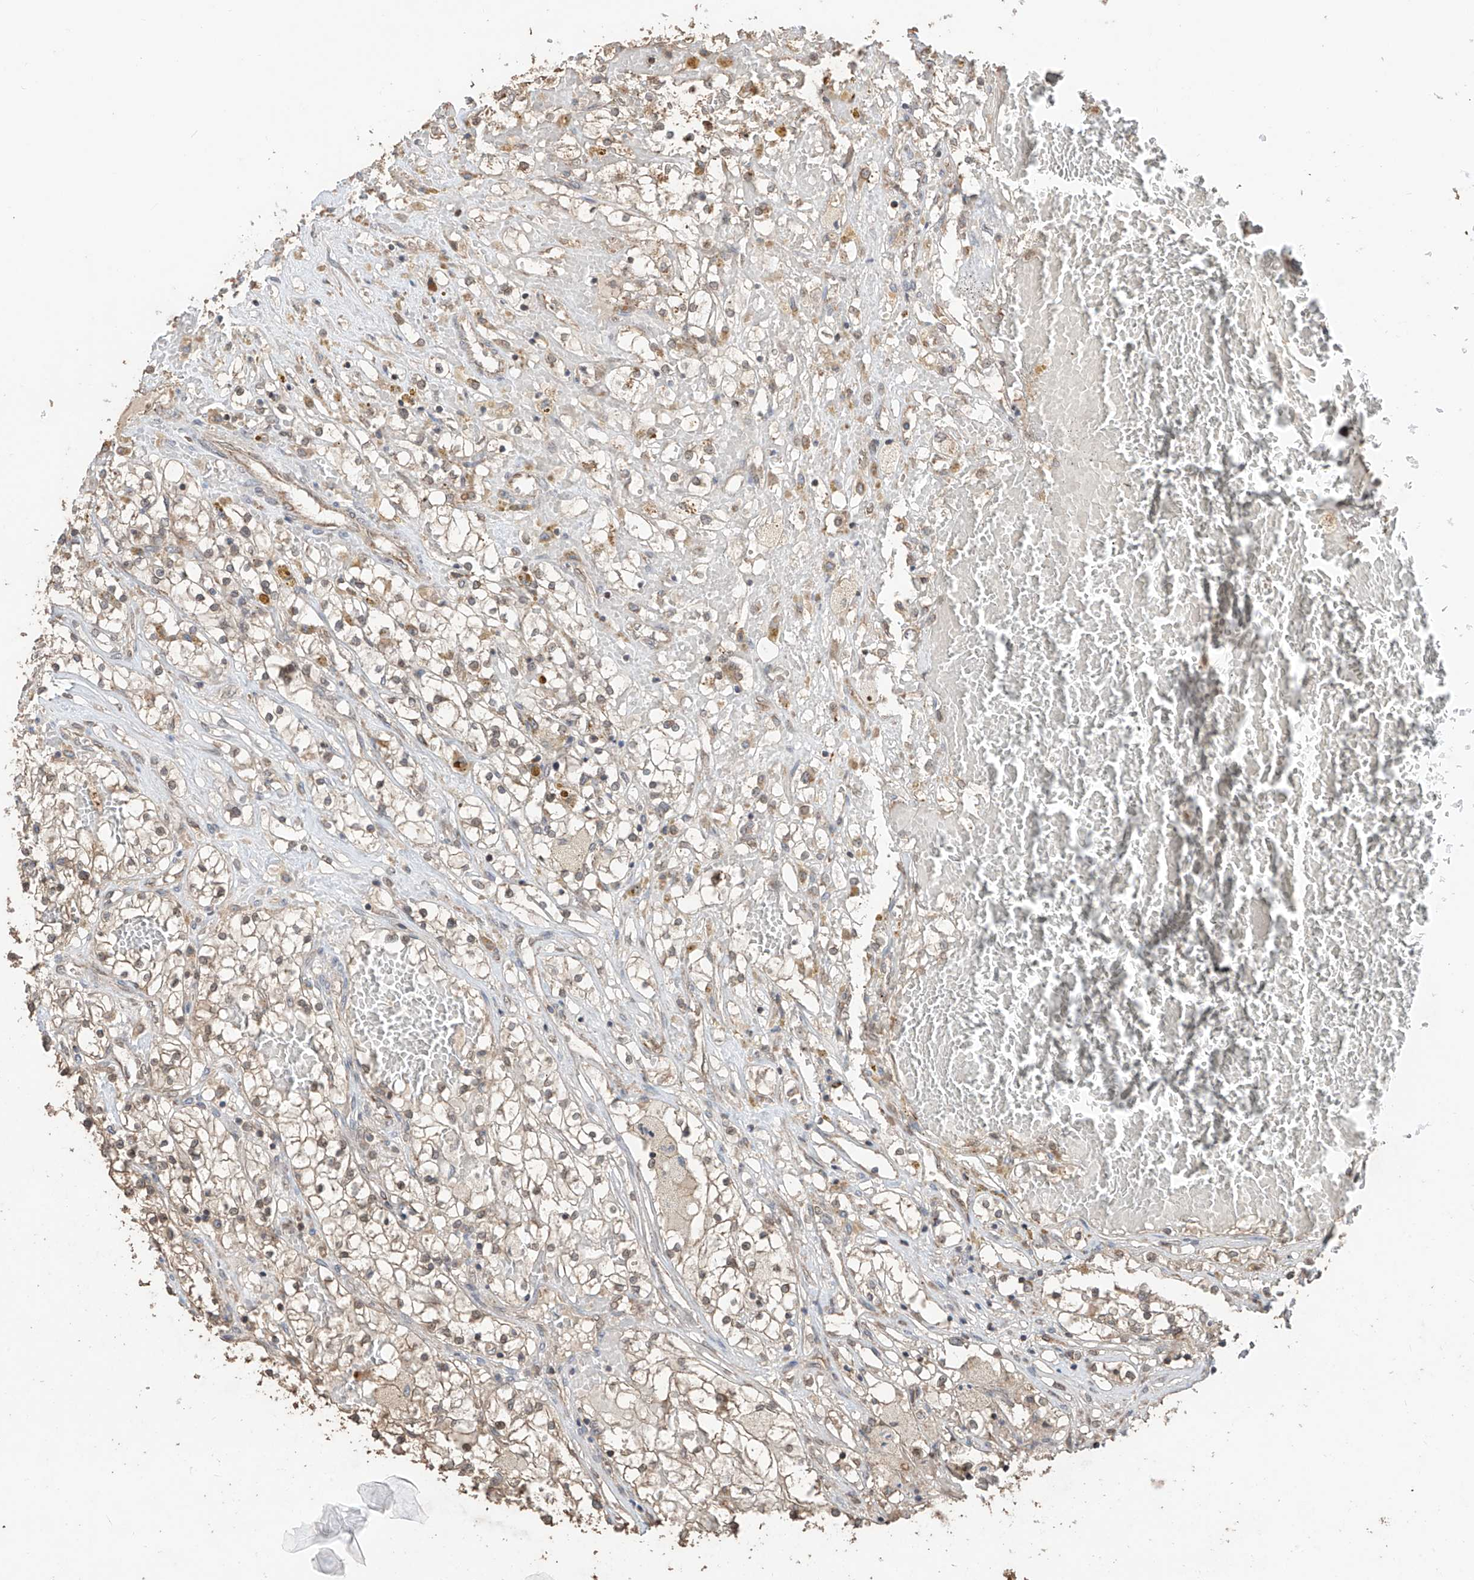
{"staining": {"intensity": "weak", "quantity": "25%-75%", "location": "cytoplasmic/membranous,nuclear"}, "tissue": "renal cancer", "cell_type": "Tumor cells", "image_type": "cancer", "snomed": [{"axis": "morphology", "description": "Normal tissue, NOS"}, {"axis": "morphology", "description": "Adenocarcinoma, NOS"}, {"axis": "topography", "description": "Kidney"}], "caption": "The photomicrograph shows a brown stain indicating the presence of a protein in the cytoplasmic/membranous and nuclear of tumor cells in renal cancer.", "gene": "AHCTF1", "patient": {"sex": "male", "age": 68}}